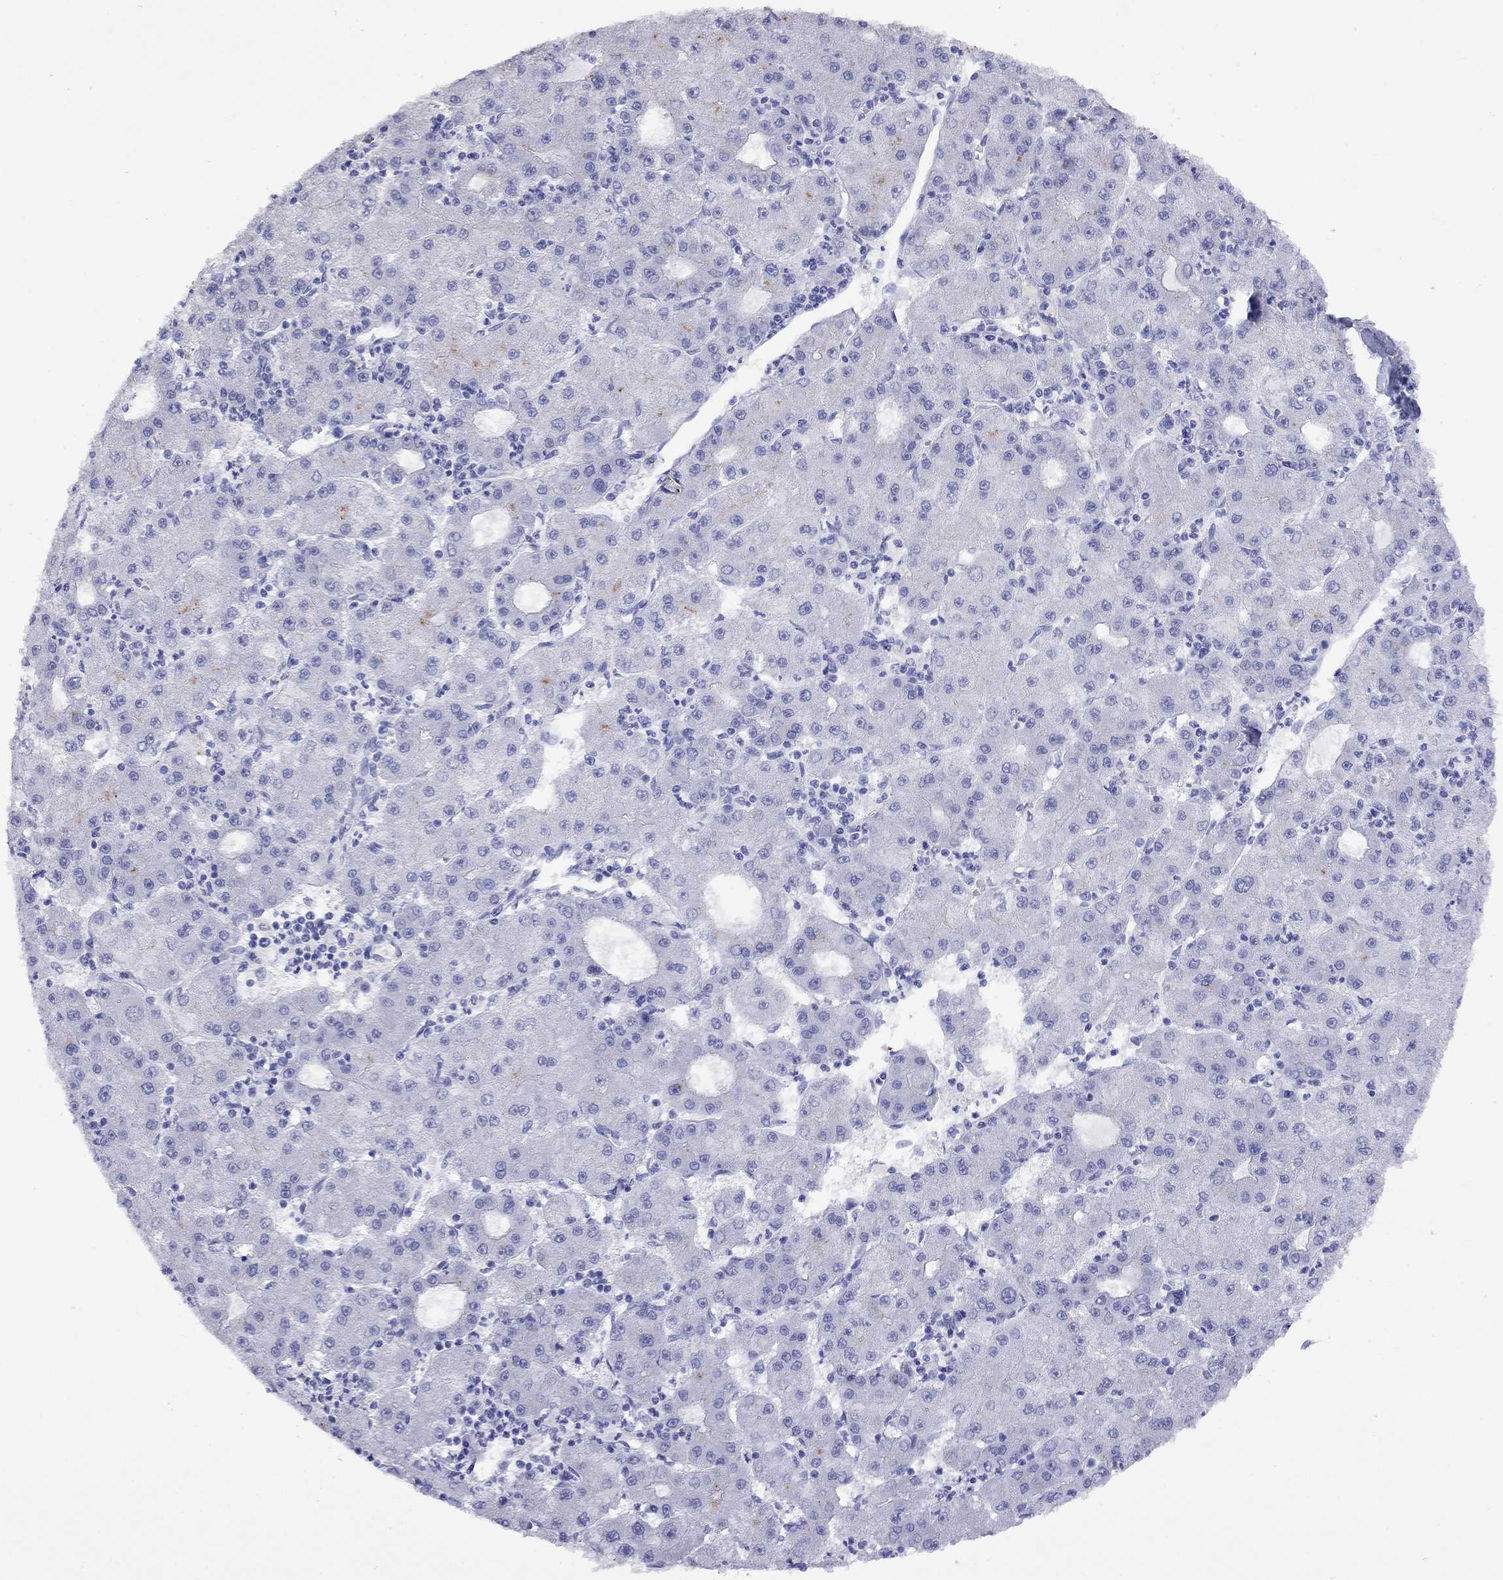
{"staining": {"intensity": "negative", "quantity": "none", "location": "none"}, "tissue": "liver cancer", "cell_type": "Tumor cells", "image_type": "cancer", "snomed": [{"axis": "morphology", "description": "Carcinoma, Hepatocellular, NOS"}, {"axis": "topography", "description": "Liver"}], "caption": "Immunohistochemistry of human liver cancer demonstrates no positivity in tumor cells. (Brightfield microscopy of DAB IHC at high magnification).", "gene": "FIGLA", "patient": {"sex": "male", "age": 73}}